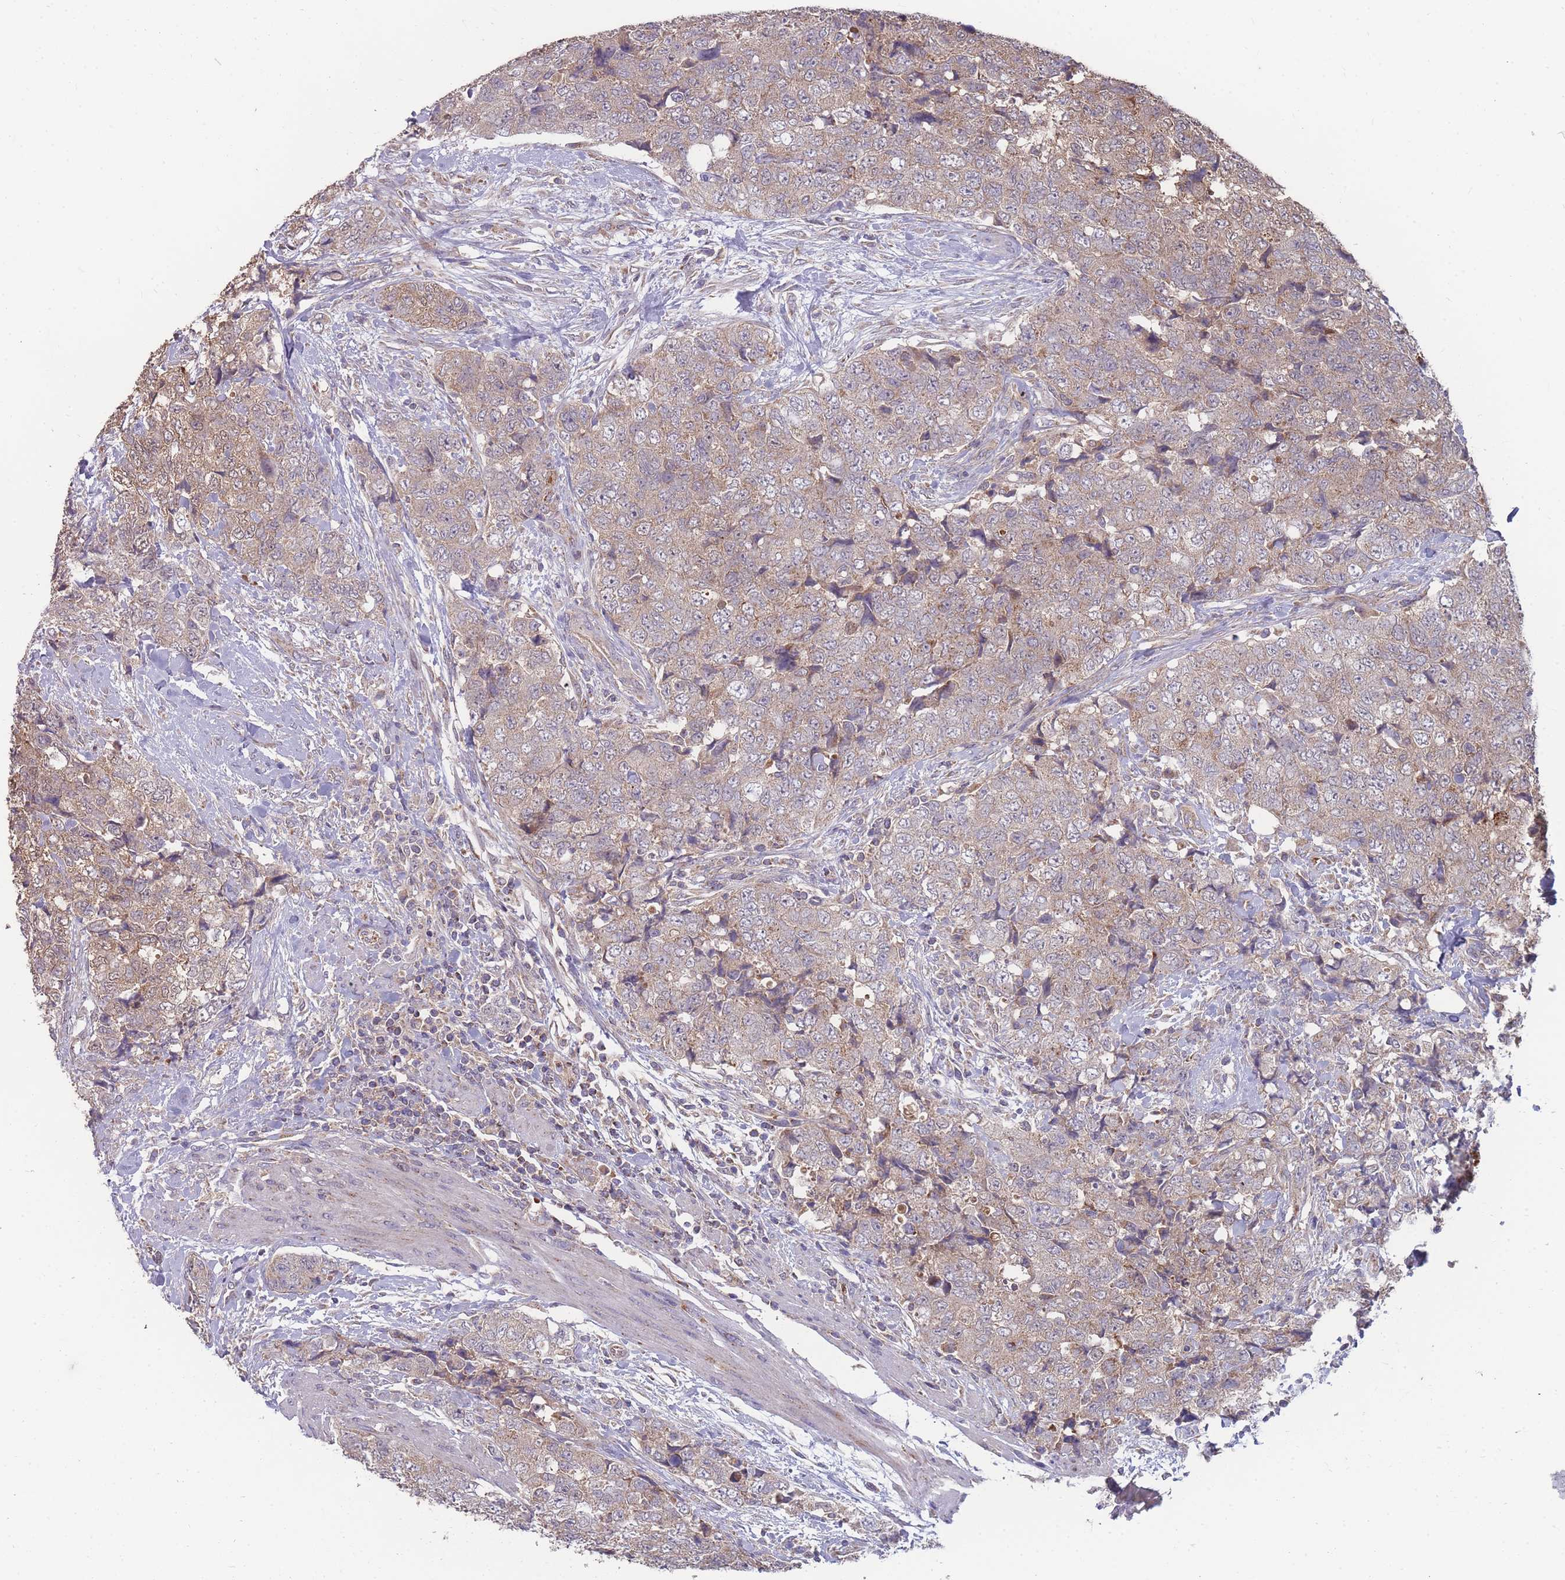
{"staining": {"intensity": "weak", "quantity": ">75%", "location": "cytoplasmic/membranous"}, "tissue": "urothelial cancer", "cell_type": "Tumor cells", "image_type": "cancer", "snomed": [{"axis": "morphology", "description": "Urothelial carcinoma, High grade"}, {"axis": "topography", "description": "Urinary bladder"}], "caption": "A high-resolution image shows immunohistochemistry (IHC) staining of urothelial carcinoma (high-grade), which shows weak cytoplasmic/membranous staining in about >75% of tumor cells.", "gene": "SLC35B4", "patient": {"sex": "female", "age": 78}}